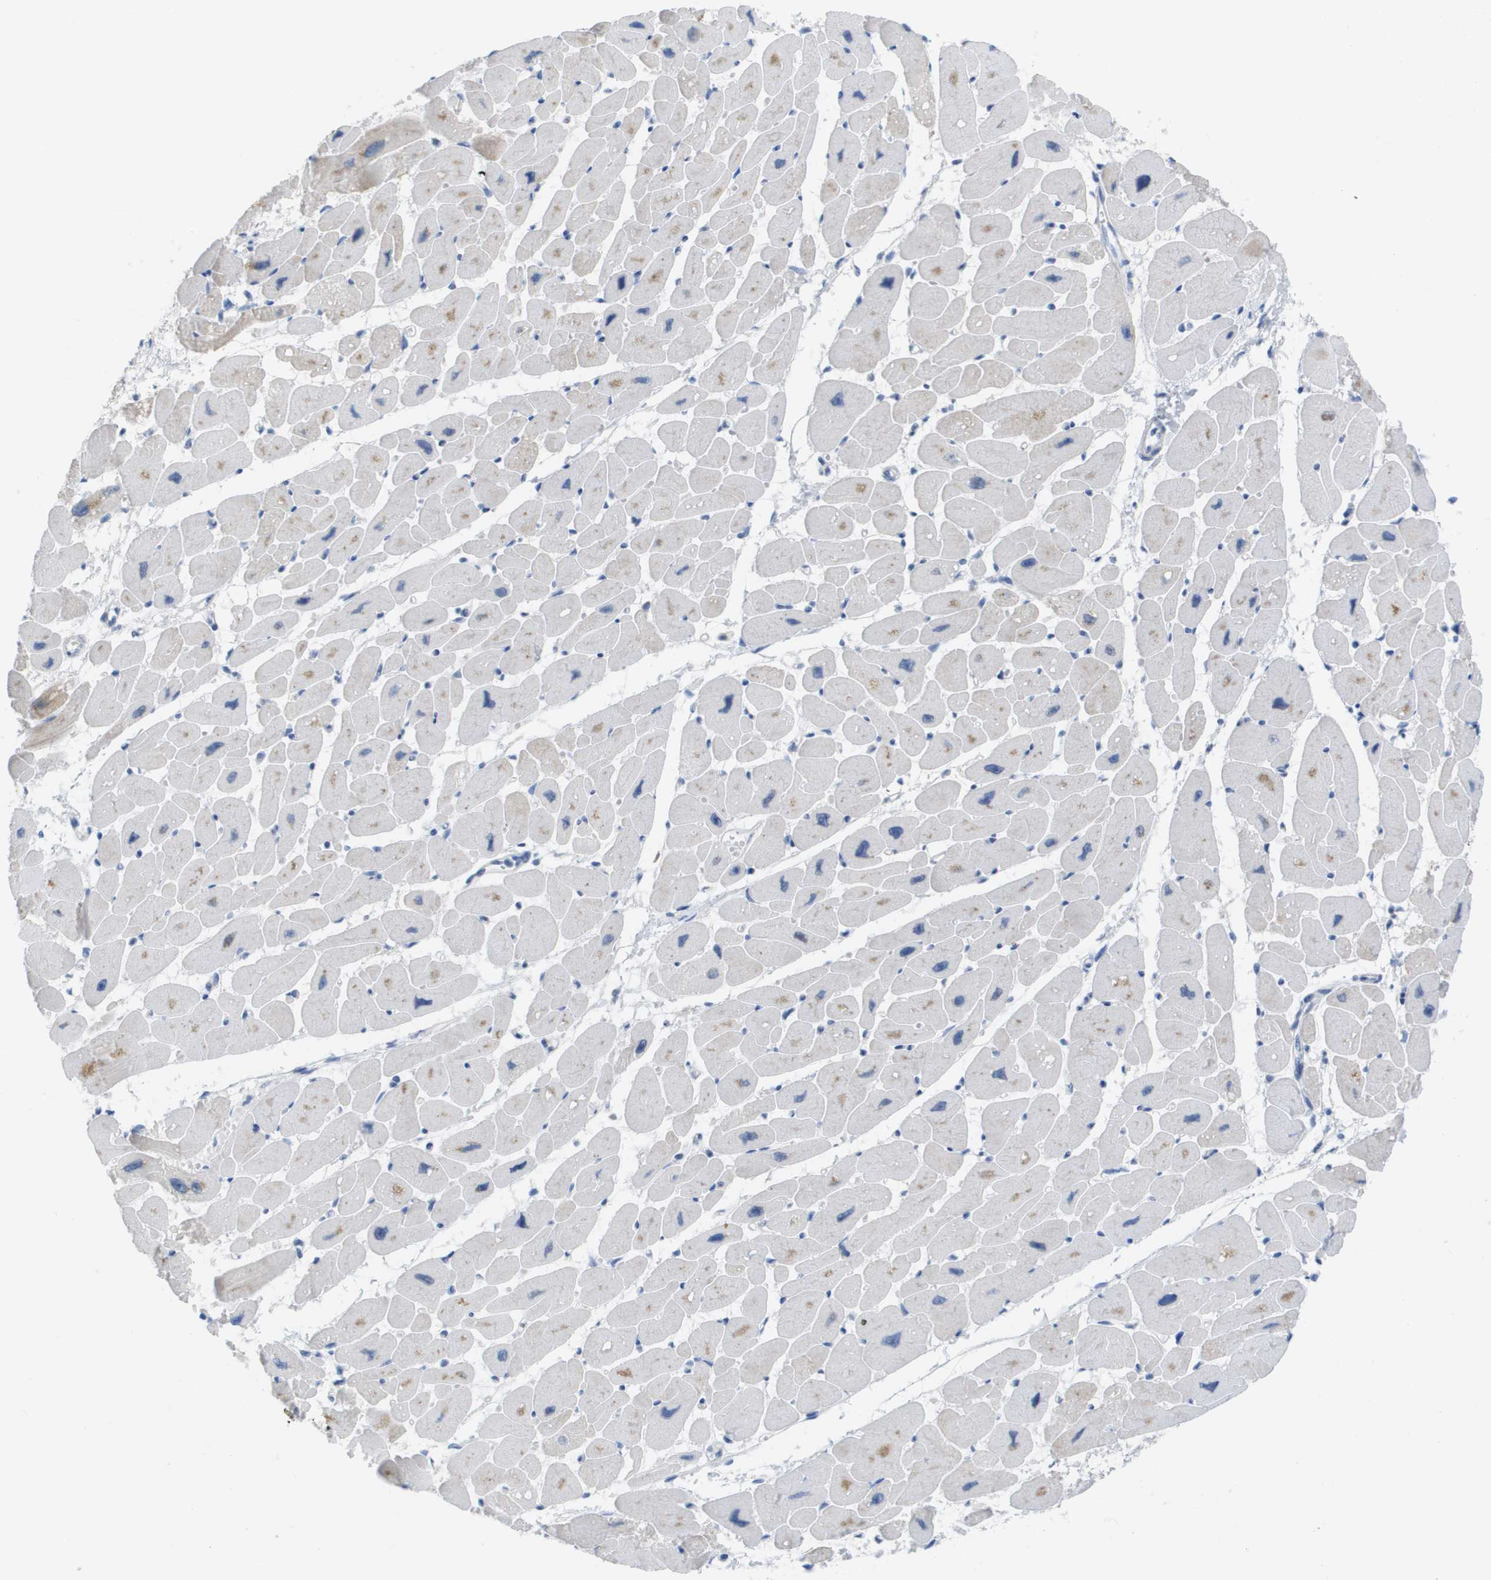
{"staining": {"intensity": "weak", "quantity": "<25%", "location": "cytoplasmic/membranous"}, "tissue": "heart muscle", "cell_type": "Cardiomyocytes", "image_type": "normal", "snomed": [{"axis": "morphology", "description": "Normal tissue, NOS"}, {"axis": "topography", "description": "Heart"}], "caption": "This photomicrograph is of benign heart muscle stained with IHC to label a protein in brown with the nuclei are counter-stained blue. There is no staining in cardiomyocytes.", "gene": "PDE4A", "patient": {"sex": "female", "age": 54}}